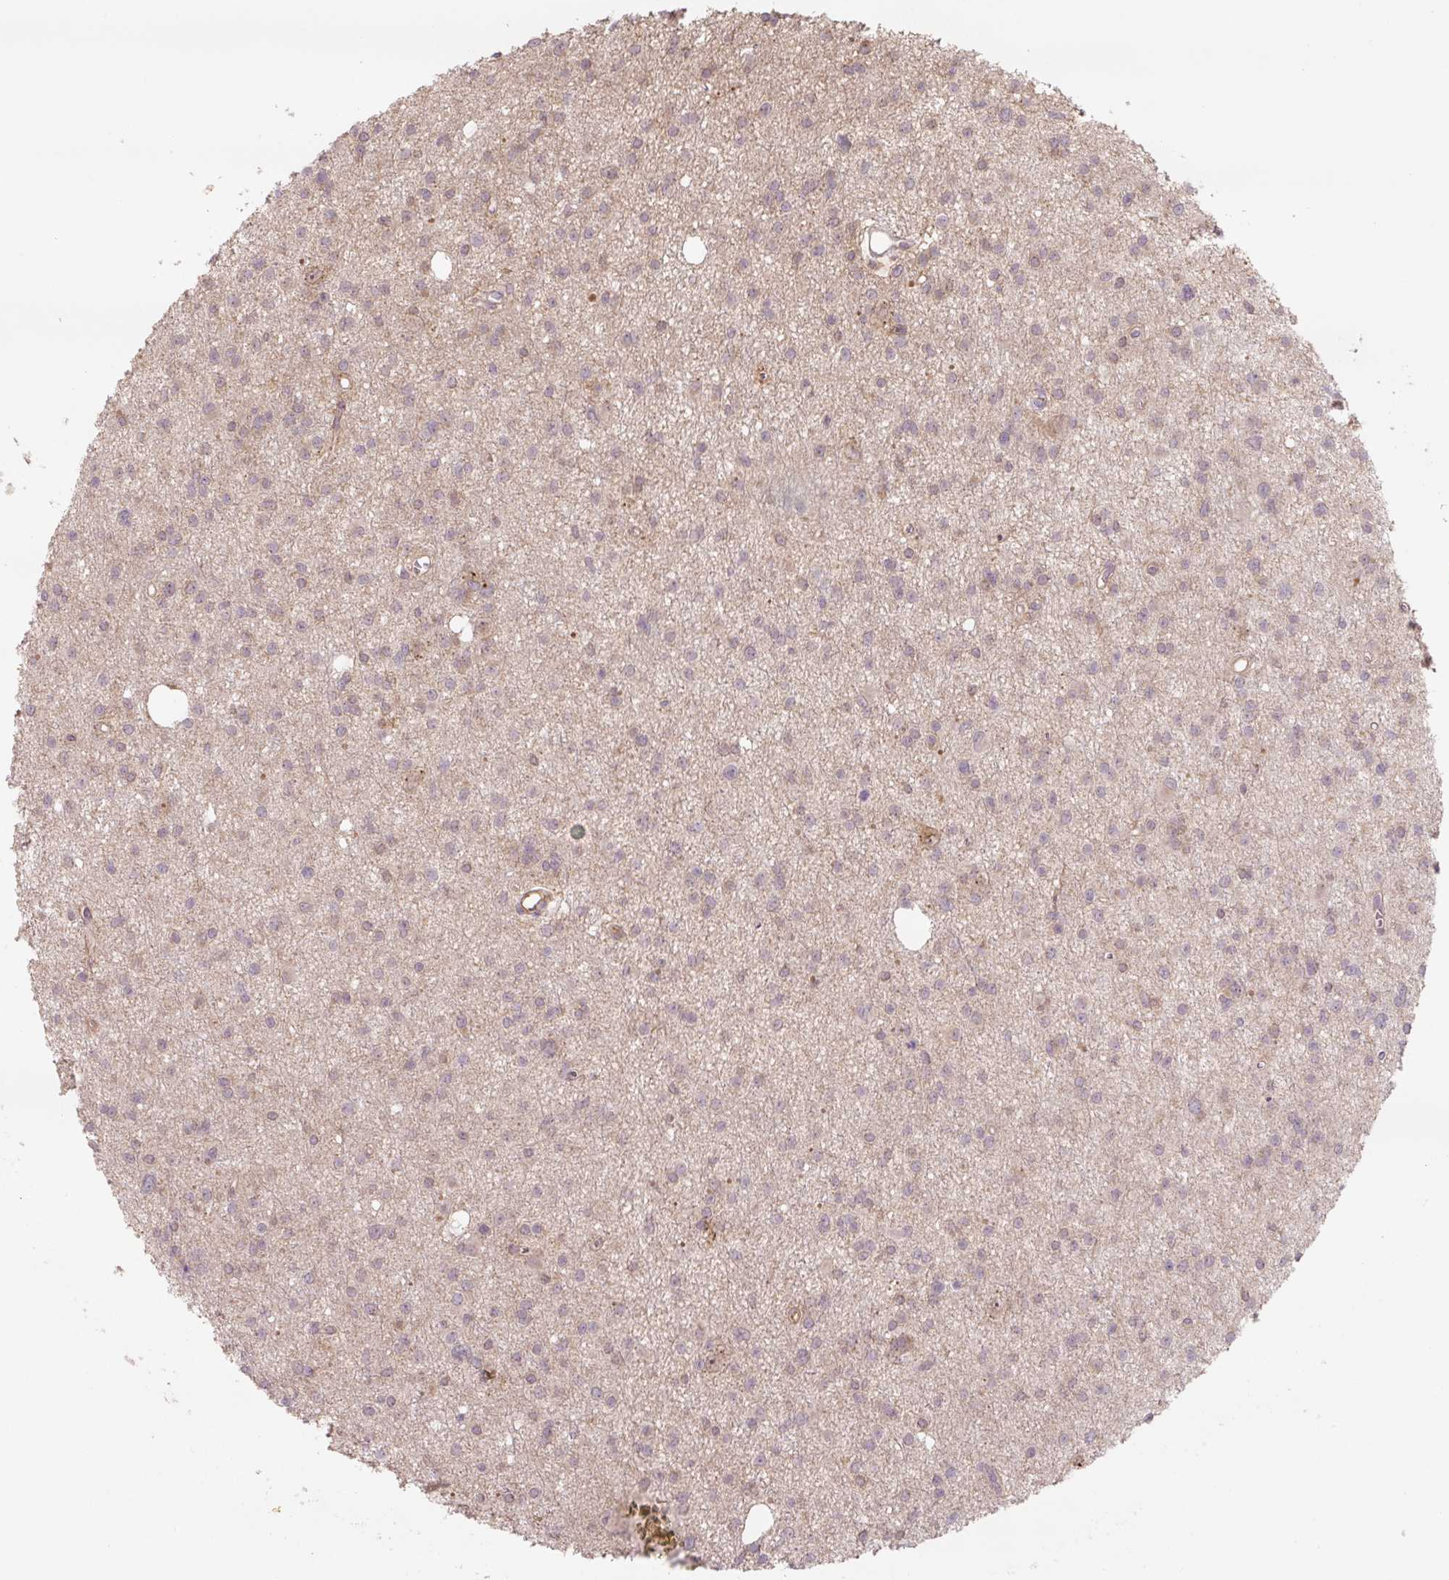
{"staining": {"intensity": "negative", "quantity": "none", "location": "none"}, "tissue": "glioma", "cell_type": "Tumor cells", "image_type": "cancer", "snomed": [{"axis": "morphology", "description": "Glioma, malignant, High grade"}, {"axis": "topography", "description": "Brain"}], "caption": "Tumor cells are negative for brown protein staining in malignant high-grade glioma. (Brightfield microscopy of DAB immunohistochemistry (IHC) at high magnification).", "gene": "C2orf73", "patient": {"sex": "male", "age": 23}}